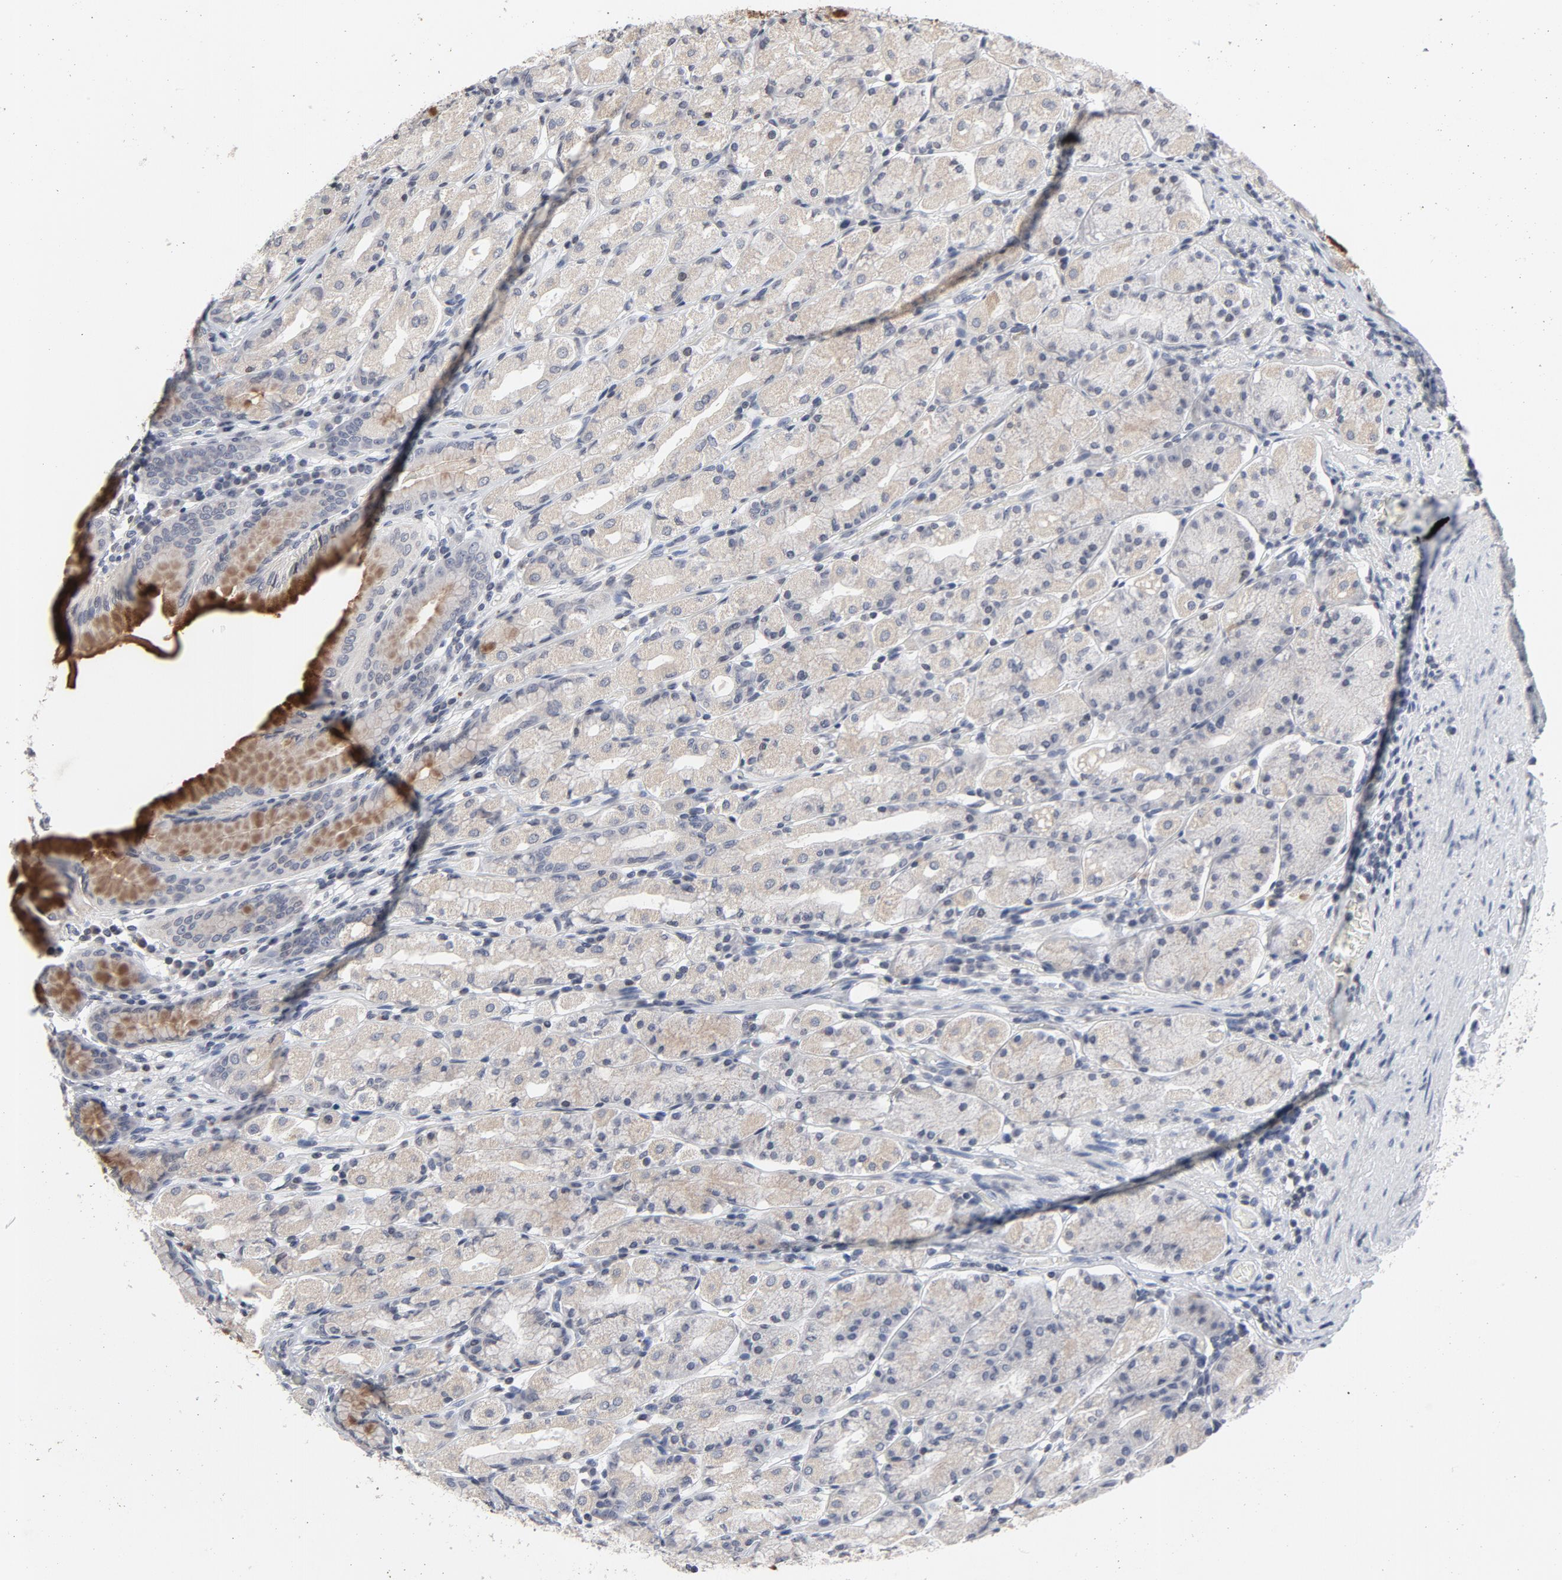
{"staining": {"intensity": "moderate", "quantity": "<25%", "location": "cytoplasmic/membranous"}, "tissue": "stomach", "cell_type": "Glandular cells", "image_type": "normal", "snomed": [{"axis": "morphology", "description": "Normal tissue, NOS"}, {"axis": "topography", "description": "Stomach, upper"}], "caption": "Moderate cytoplasmic/membranous protein expression is identified in about <25% of glandular cells in stomach. Immunohistochemistry stains the protein of interest in brown and the nuclei are stained blue.", "gene": "TCL1A", "patient": {"sex": "male", "age": 68}}